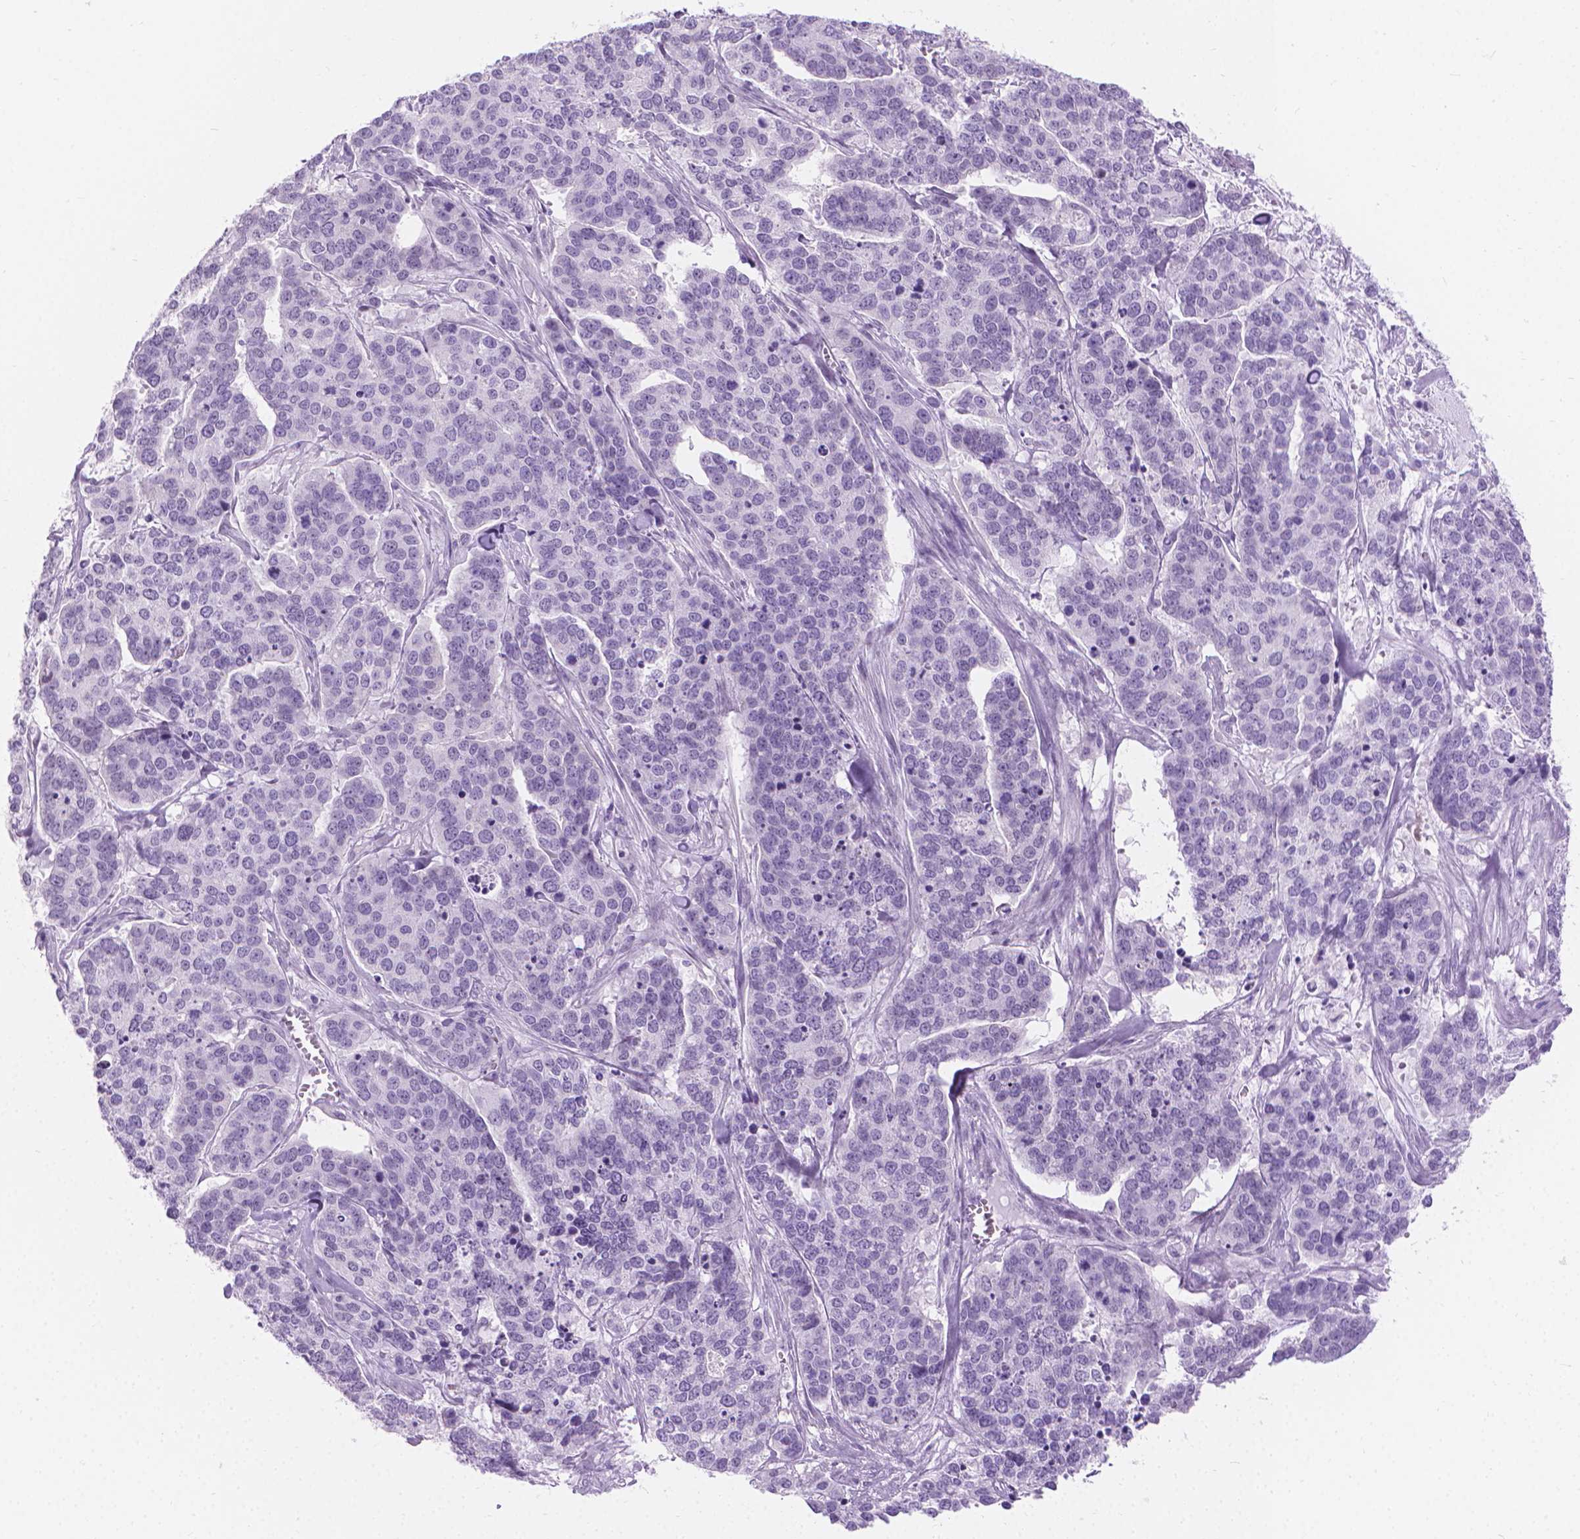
{"staining": {"intensity": "negative", "quantity": "none", "location": "none"}, "tissue": "ovarian cancer", "cell_type": "Tumor cells", "image_type": "cancer", "snomed": [{"axis": "morphology", "description": "Carcinoma, endometroid"}, {"axis": "topography", "description": "Ovary"}], "caption": "The micrograph shows no significant positivity in tumor cells of ovarian cancer.", "gene": "CFAP52", "patient": {"sex": "female", "age": 65}}